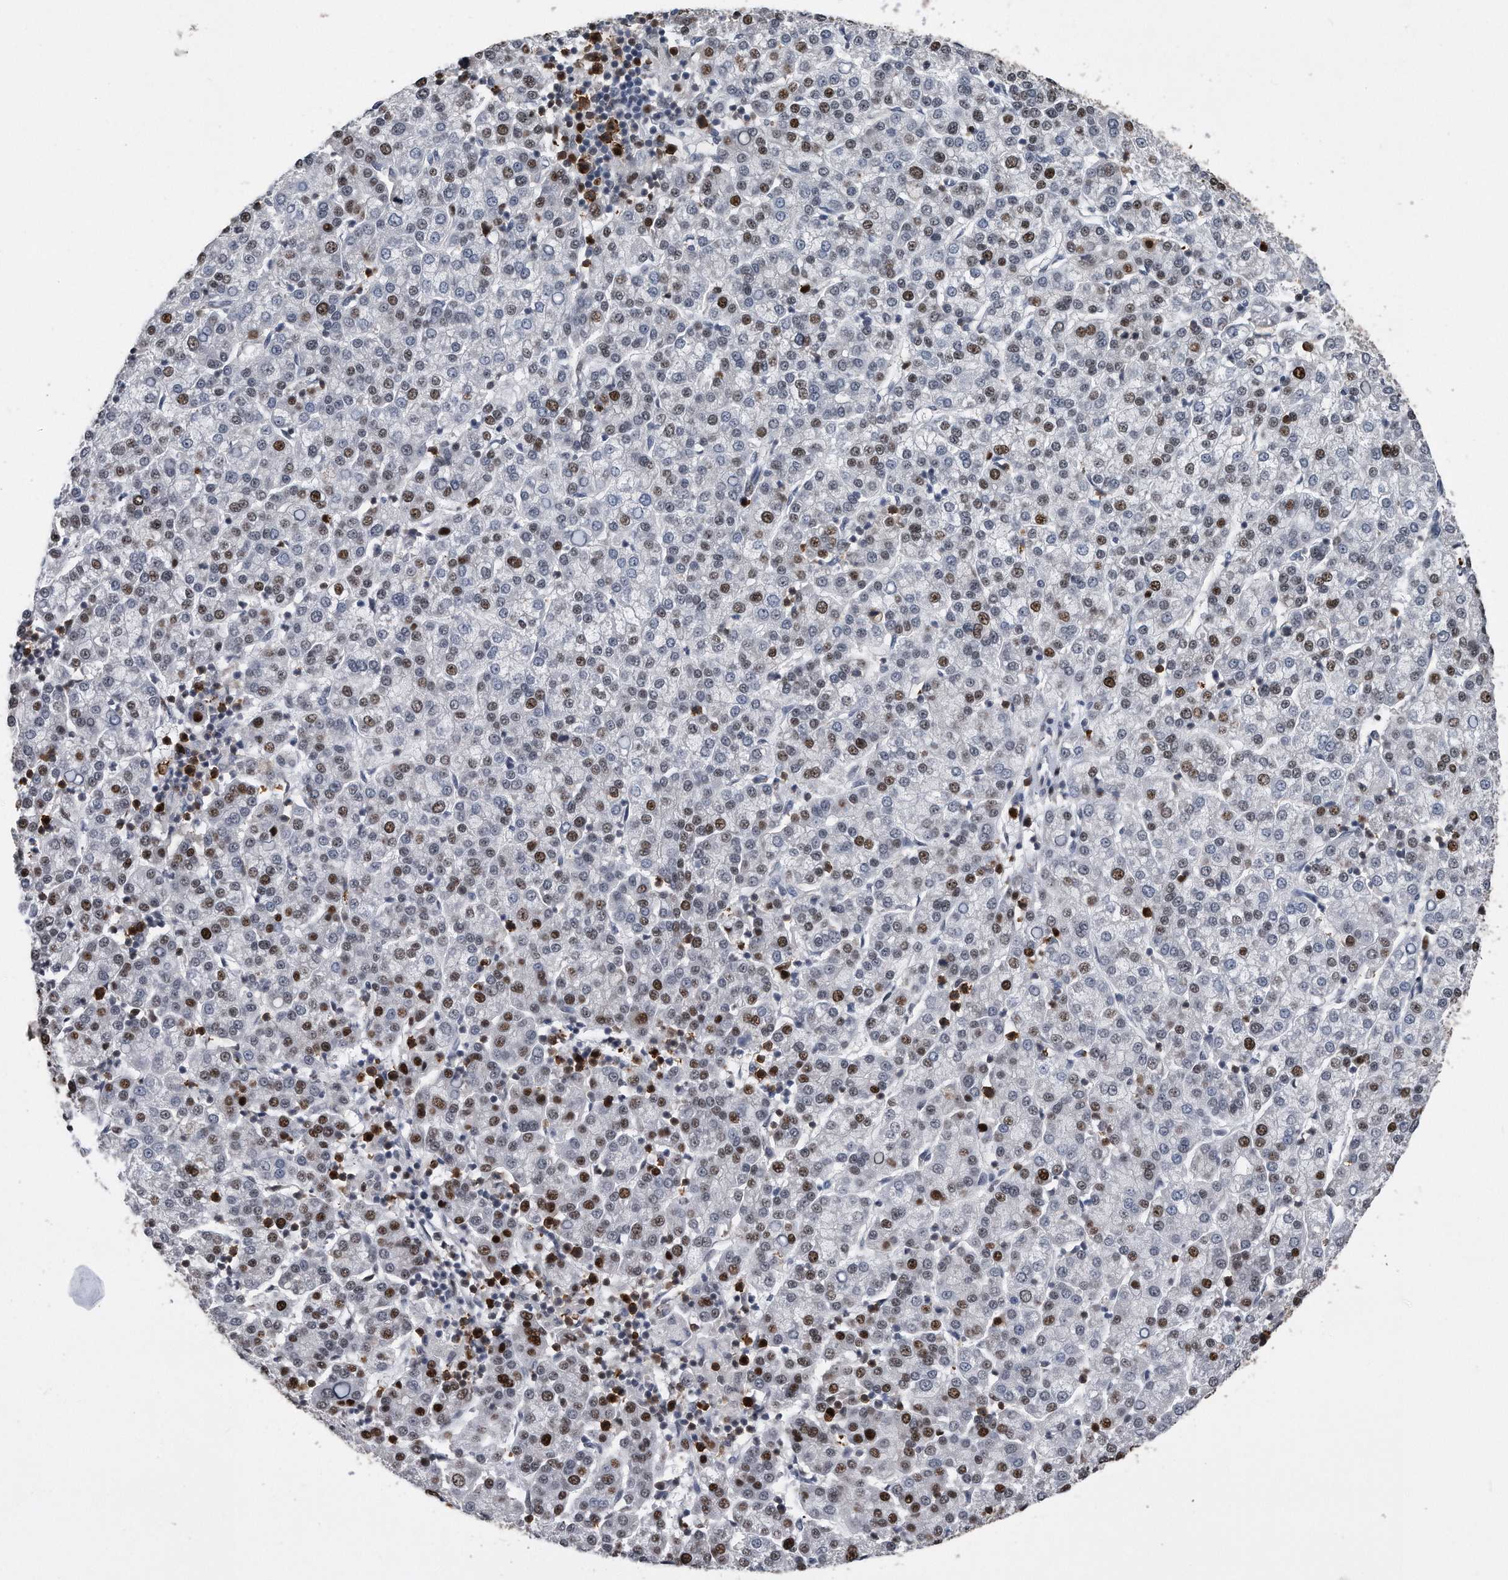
{"staining": {"intensity": "moderate", "quantity": "25%-75%", "location": "nuclear"}, "tissue": "liver cancer", "cell_type": "Tumor cells", "image_type": "cancer", "snomed": [{"axis": "morphology", "description": "Carcinoma, Hepatocellular, NOS"}, {"axis": "topography", "description": "Liver"}], "caption": "Liver cancer stained with a brown dye reveals moderate nuclear positive staining in about 25%-75% of tumor cells.", "gene": "PCNA", "patient": {"sex": "female", "age": 58}}